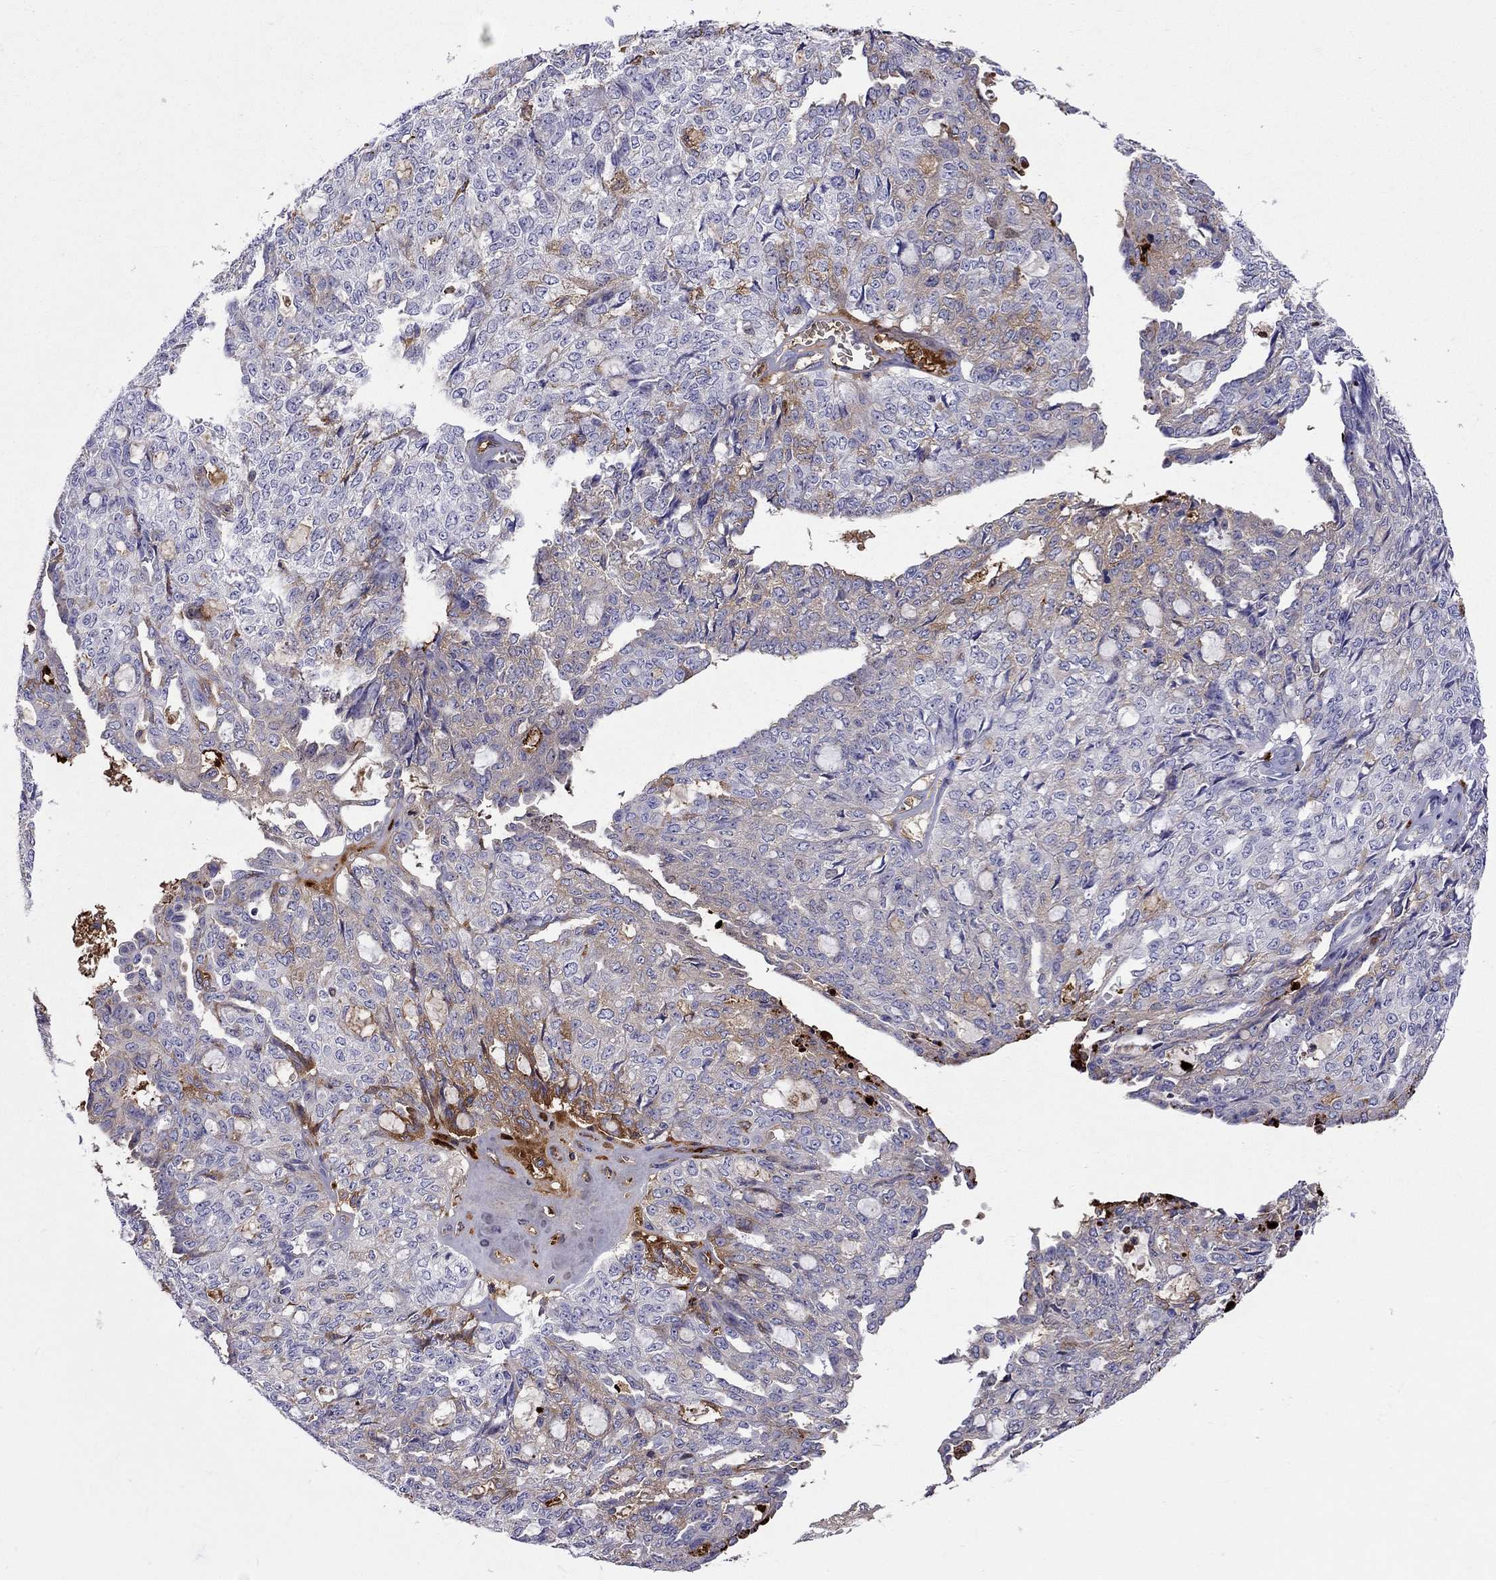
{"staining": {"intensity": "strong", "quantity": "<25%", "location": "cytoplasmic/membranous"}, "tissue": "ovarian cancer", "cell_type": "Tumor cells", "image_type": "cancer", "snomed": [{"axis": "morphology", "description": "Cystadenocarcinoma, serous, NOS"}, {"axis": "topography", "description": "Ovary"}], "caption": "Ovarian serous cystadenocarcinoma stained with a brown dye shows strong cytoplasmic/membranous positive expression in about <25% of tumor cells.", "gene": "SERPINA3", "patient": {"sex": "female", "age": 71}}